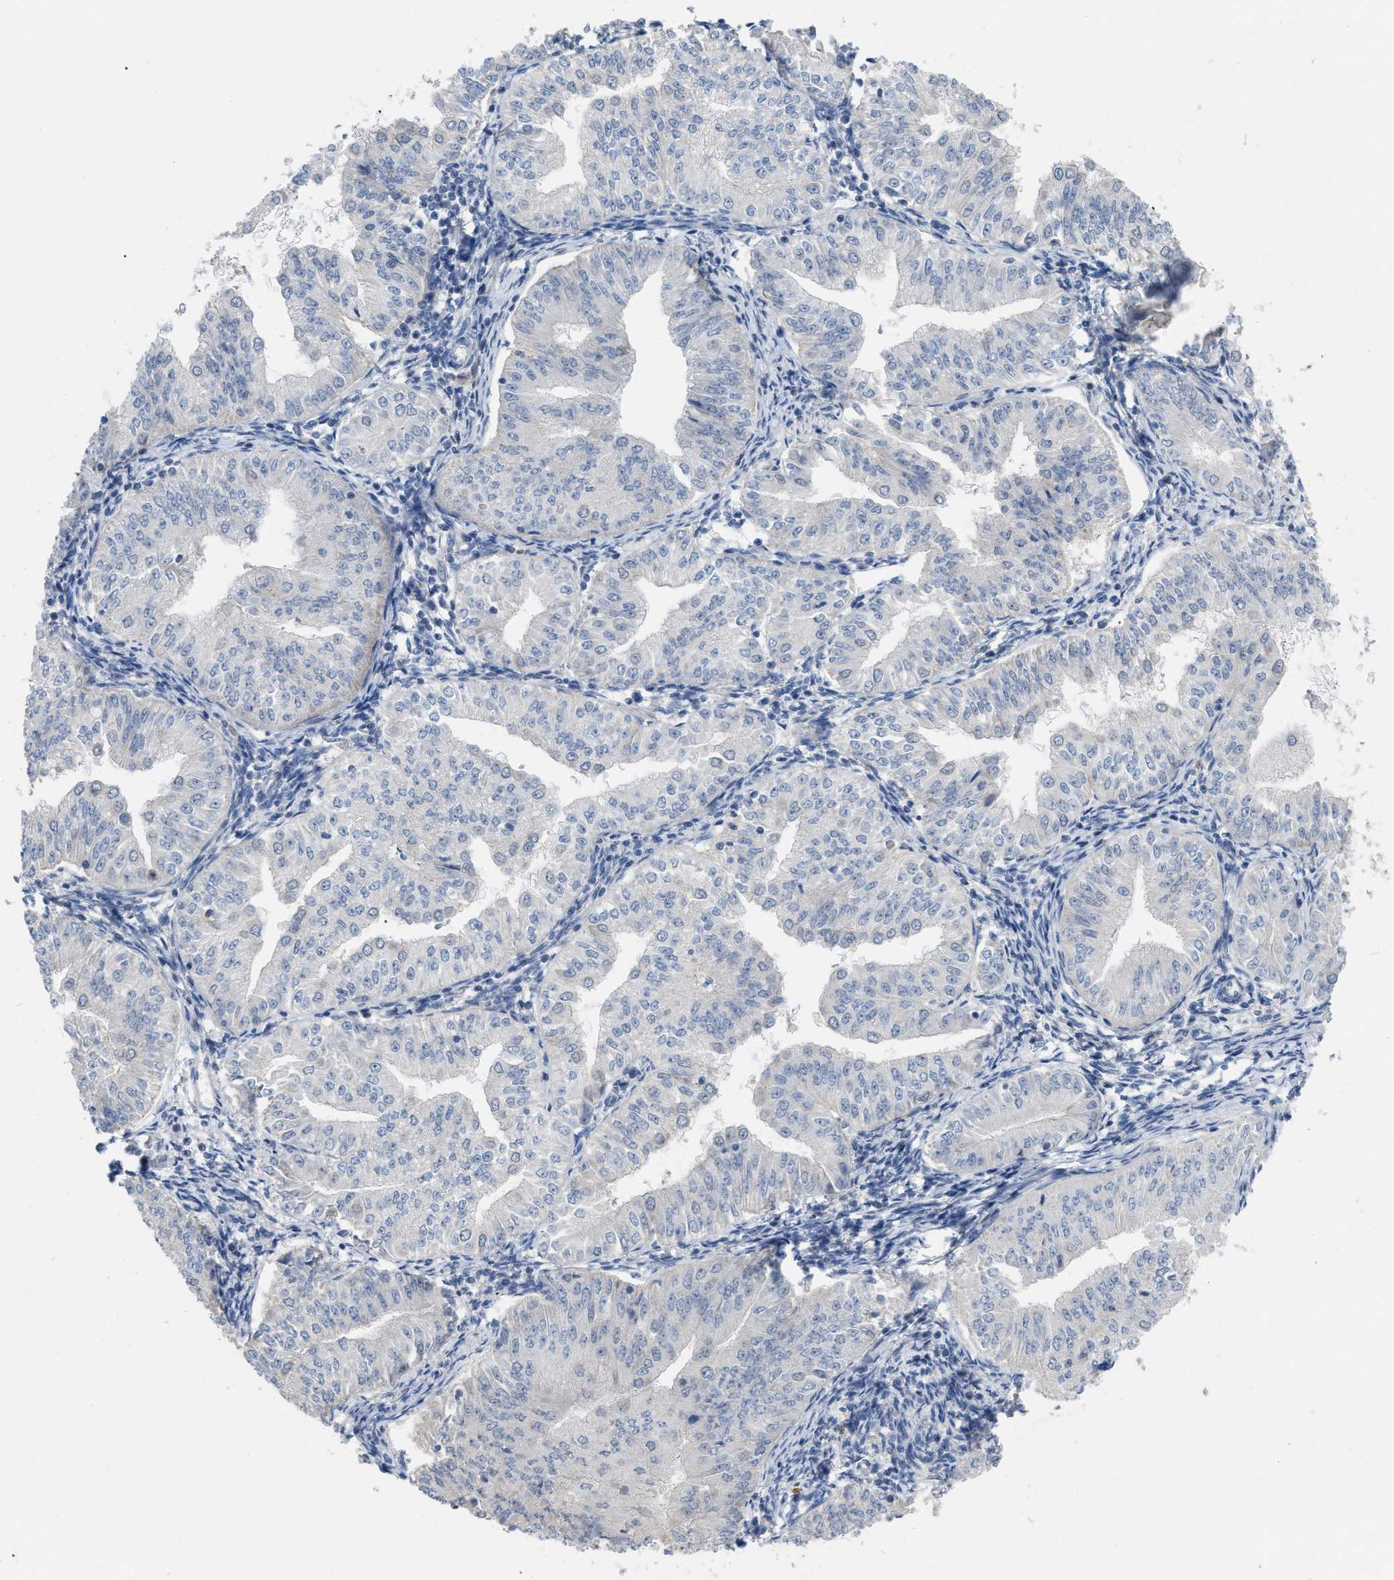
{"staining": {"intensity": "negative", "quantity": "none", "location": "none"}, "tissue": "endometrial cancer", "cell_type": "Tumor cells", "image_type": "cancer", "snomed": [{"axis": "morphology", "description": "Normal tissue, NOS"}, {"axis": "morphology", "description": "Adenocarcinoma, NOS"}, {"axis": "topography", "description": "Endometrium"}], "caption": "The immunohistochemistry (IHC) histopathology image has no significant expression in tumor cells of adenocarcinoma (endometrial) tissue. (DAB IHC with hematoxylin counter stain).", "gene": "DHX58", "patient": {"sex": "female", "age": 53}}